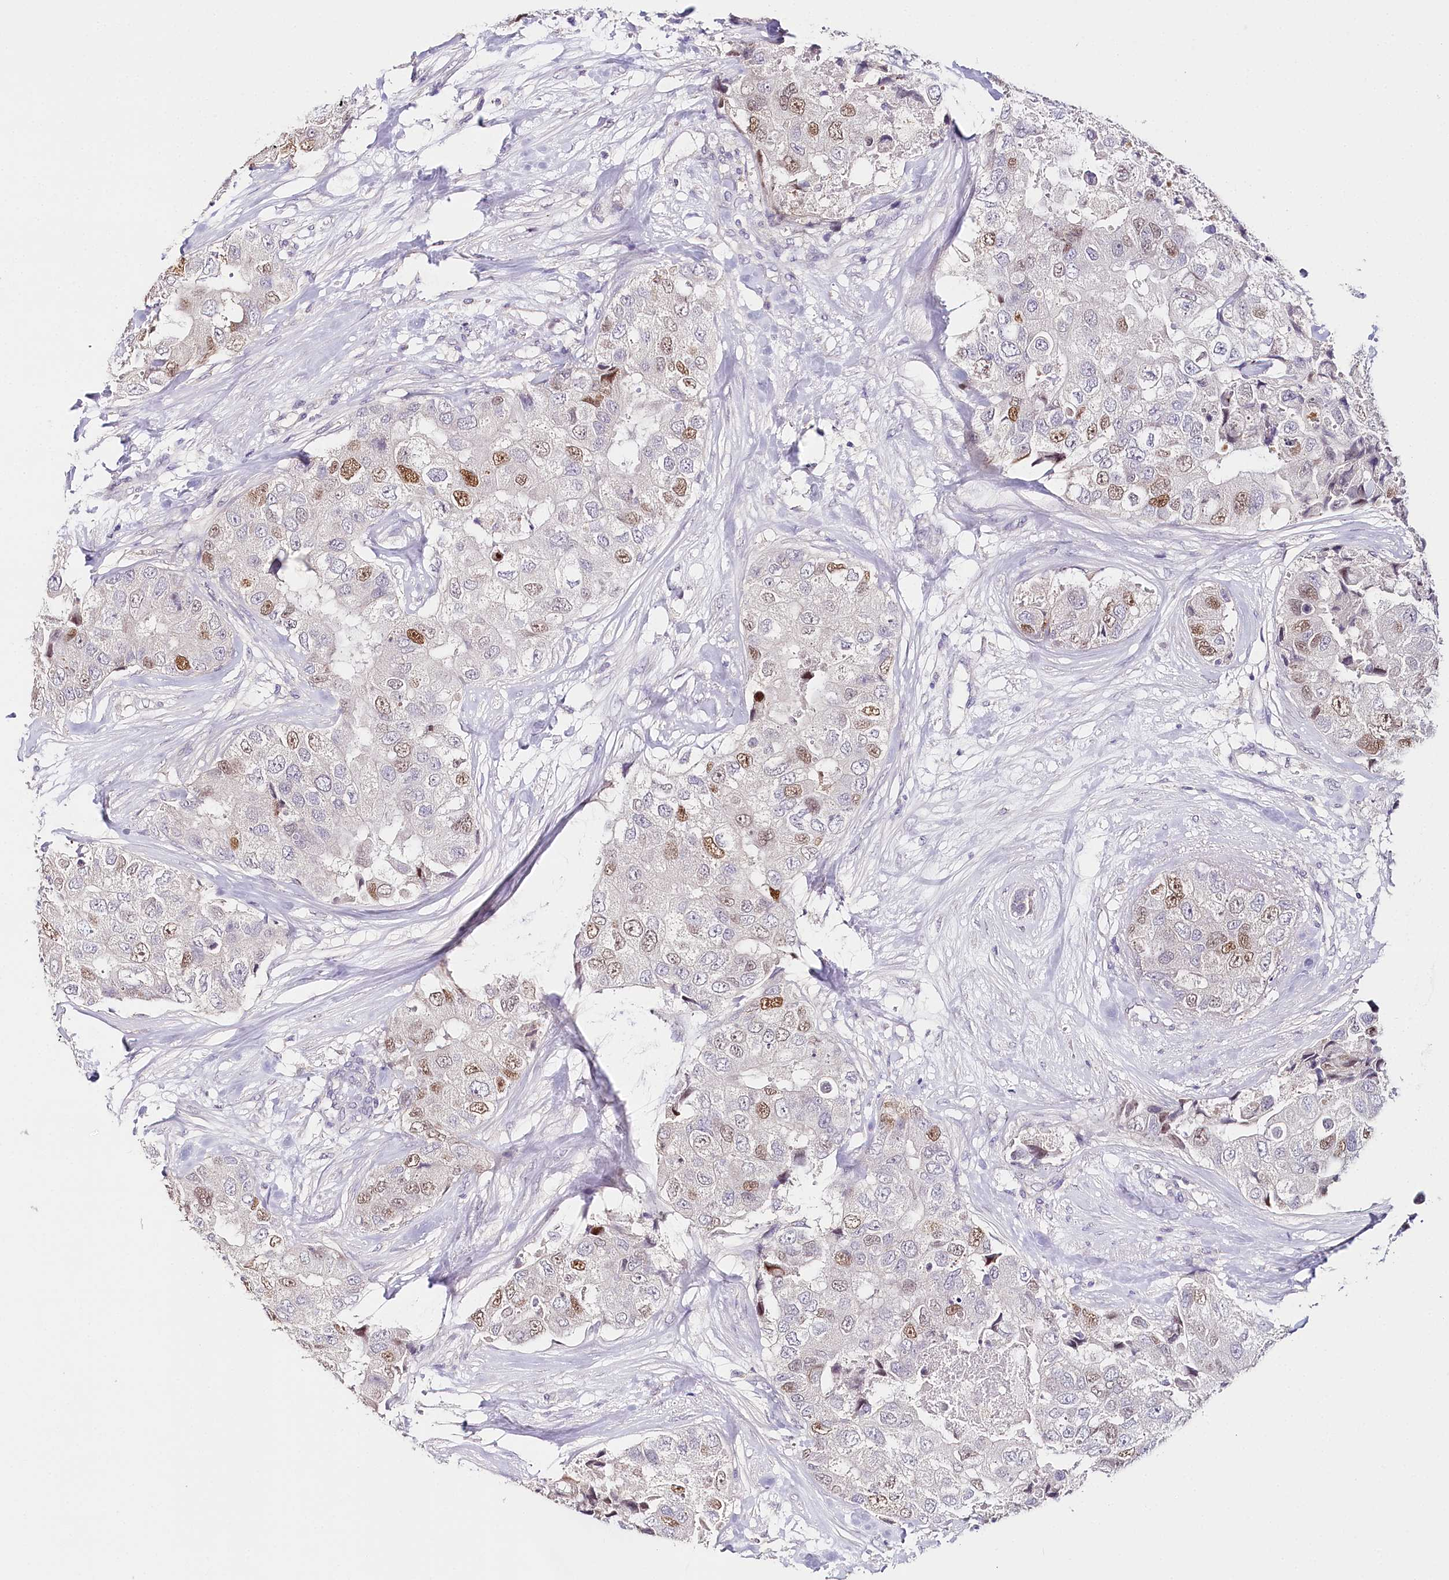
{"staining": {"intensity": "moderate", "quantity": "25%-75%", "location": "nuclear"}, "tissue": "breast cancer", "cell_type": "Tumor cells", "image_type": "cancer", "snomed": [{"axis": "morphology", "description": "Duct carcinoma"}, {"axis": "topography", "description": "Breast"}], "caption": "Protein expression analysis of breast infiltrating ductal carcinoma displays moderate nuclear staining in approximately 25%-75% of tumor cells. Using DAB (3,3'-diaminobenzidine) (brown) and hematoxylin (blue) stains, captured at high magnification using brightfield microscopy.", "gene": "TP53", "patient": {"sex": "female", "age": 62}}